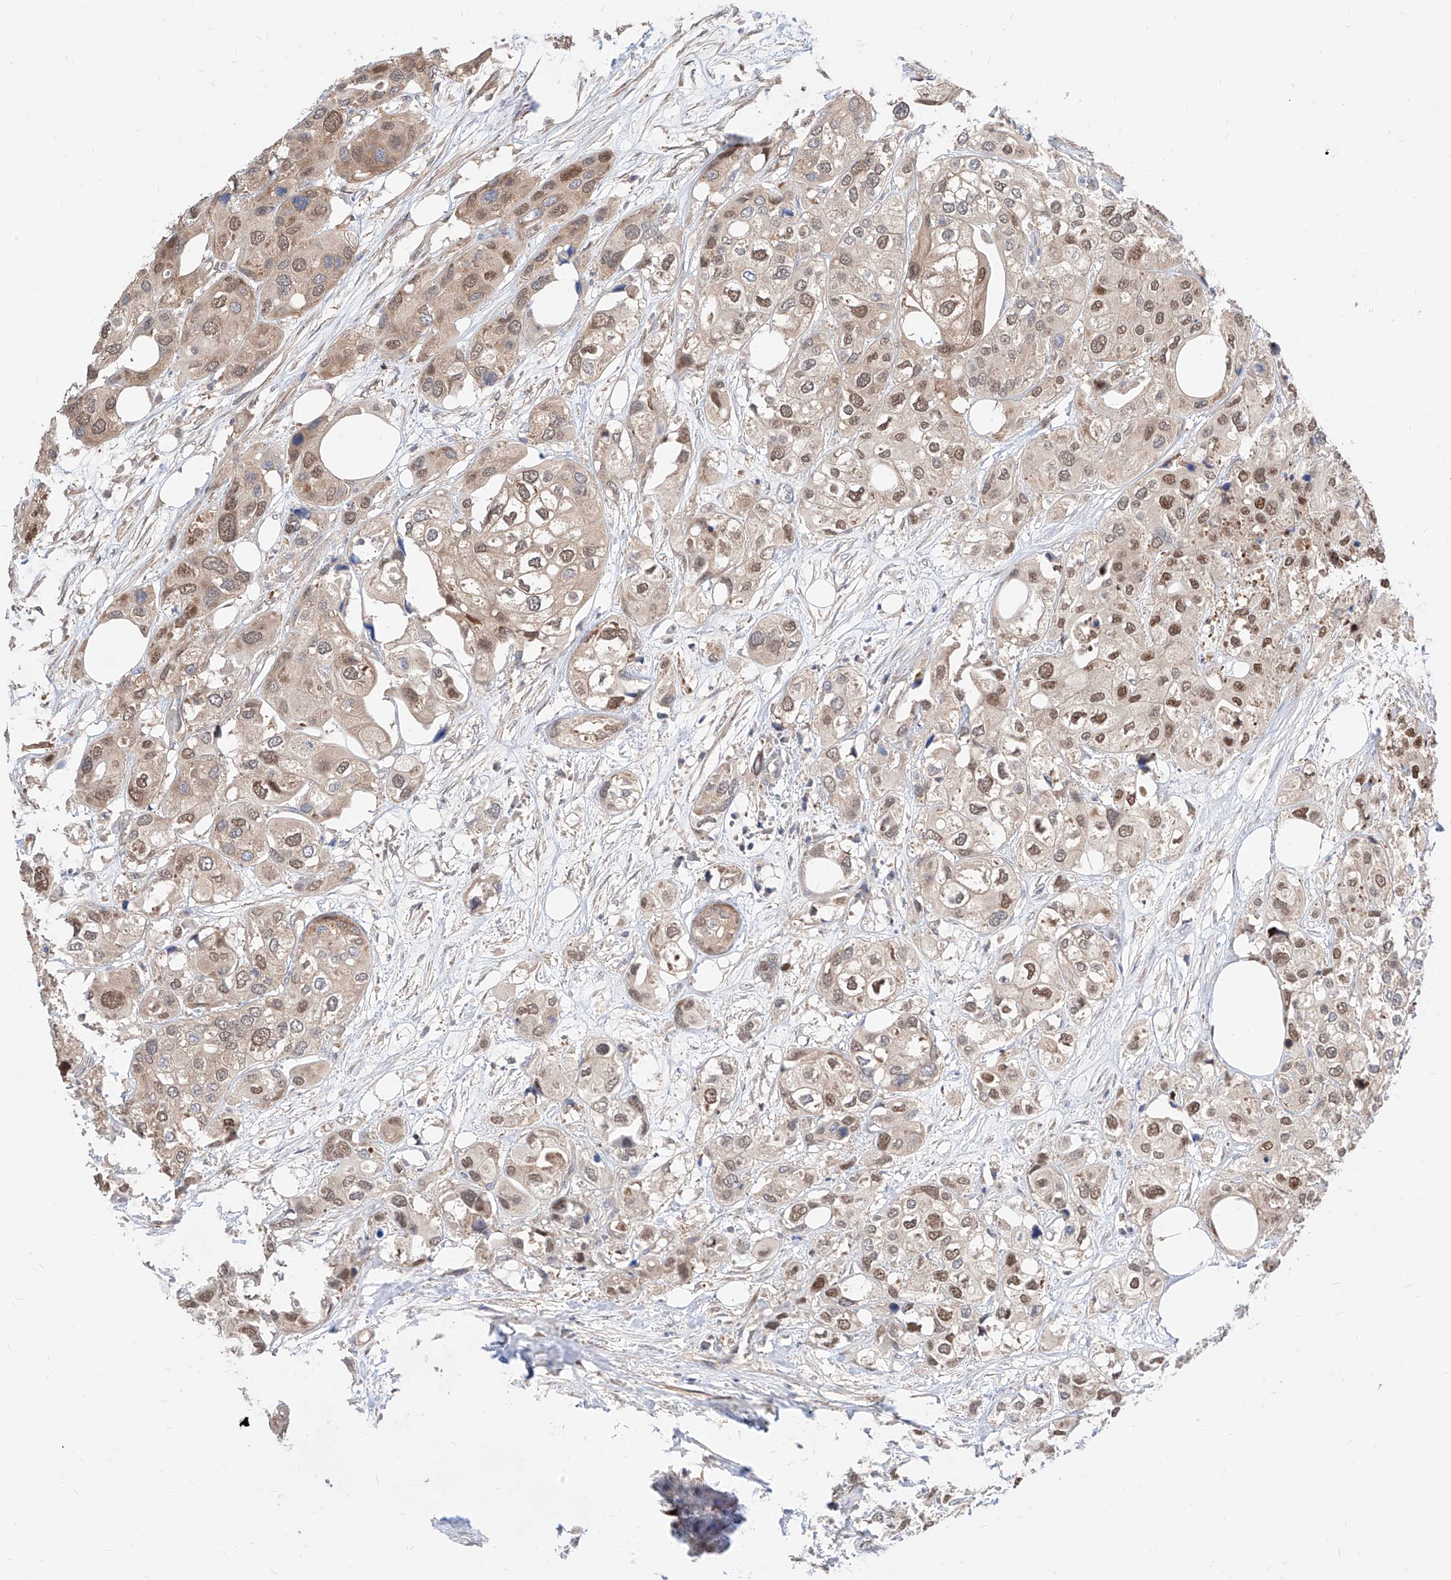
{"staining": {"intensity": "moderate", "quantity": ">75%", "location": "nuclear"}, "tissue": "urothelial cancer", "cell_type": "Tumor cells", "image_type": "cancer", "snomed": [{"axis": "morphology", "description": "Urothelial carcinoma, High grade"}, {"axis": "topography", "description": "Urinary bladder"}], "caption": "High-power microscopy captured an IHC histopathology image of urothelial carcinoma (high-grade), revealing moderate nuclear expression in approximately >75% of tumor cells.", "gene": "TSNAX", "patient": {"sex": "male", "age": 64}}